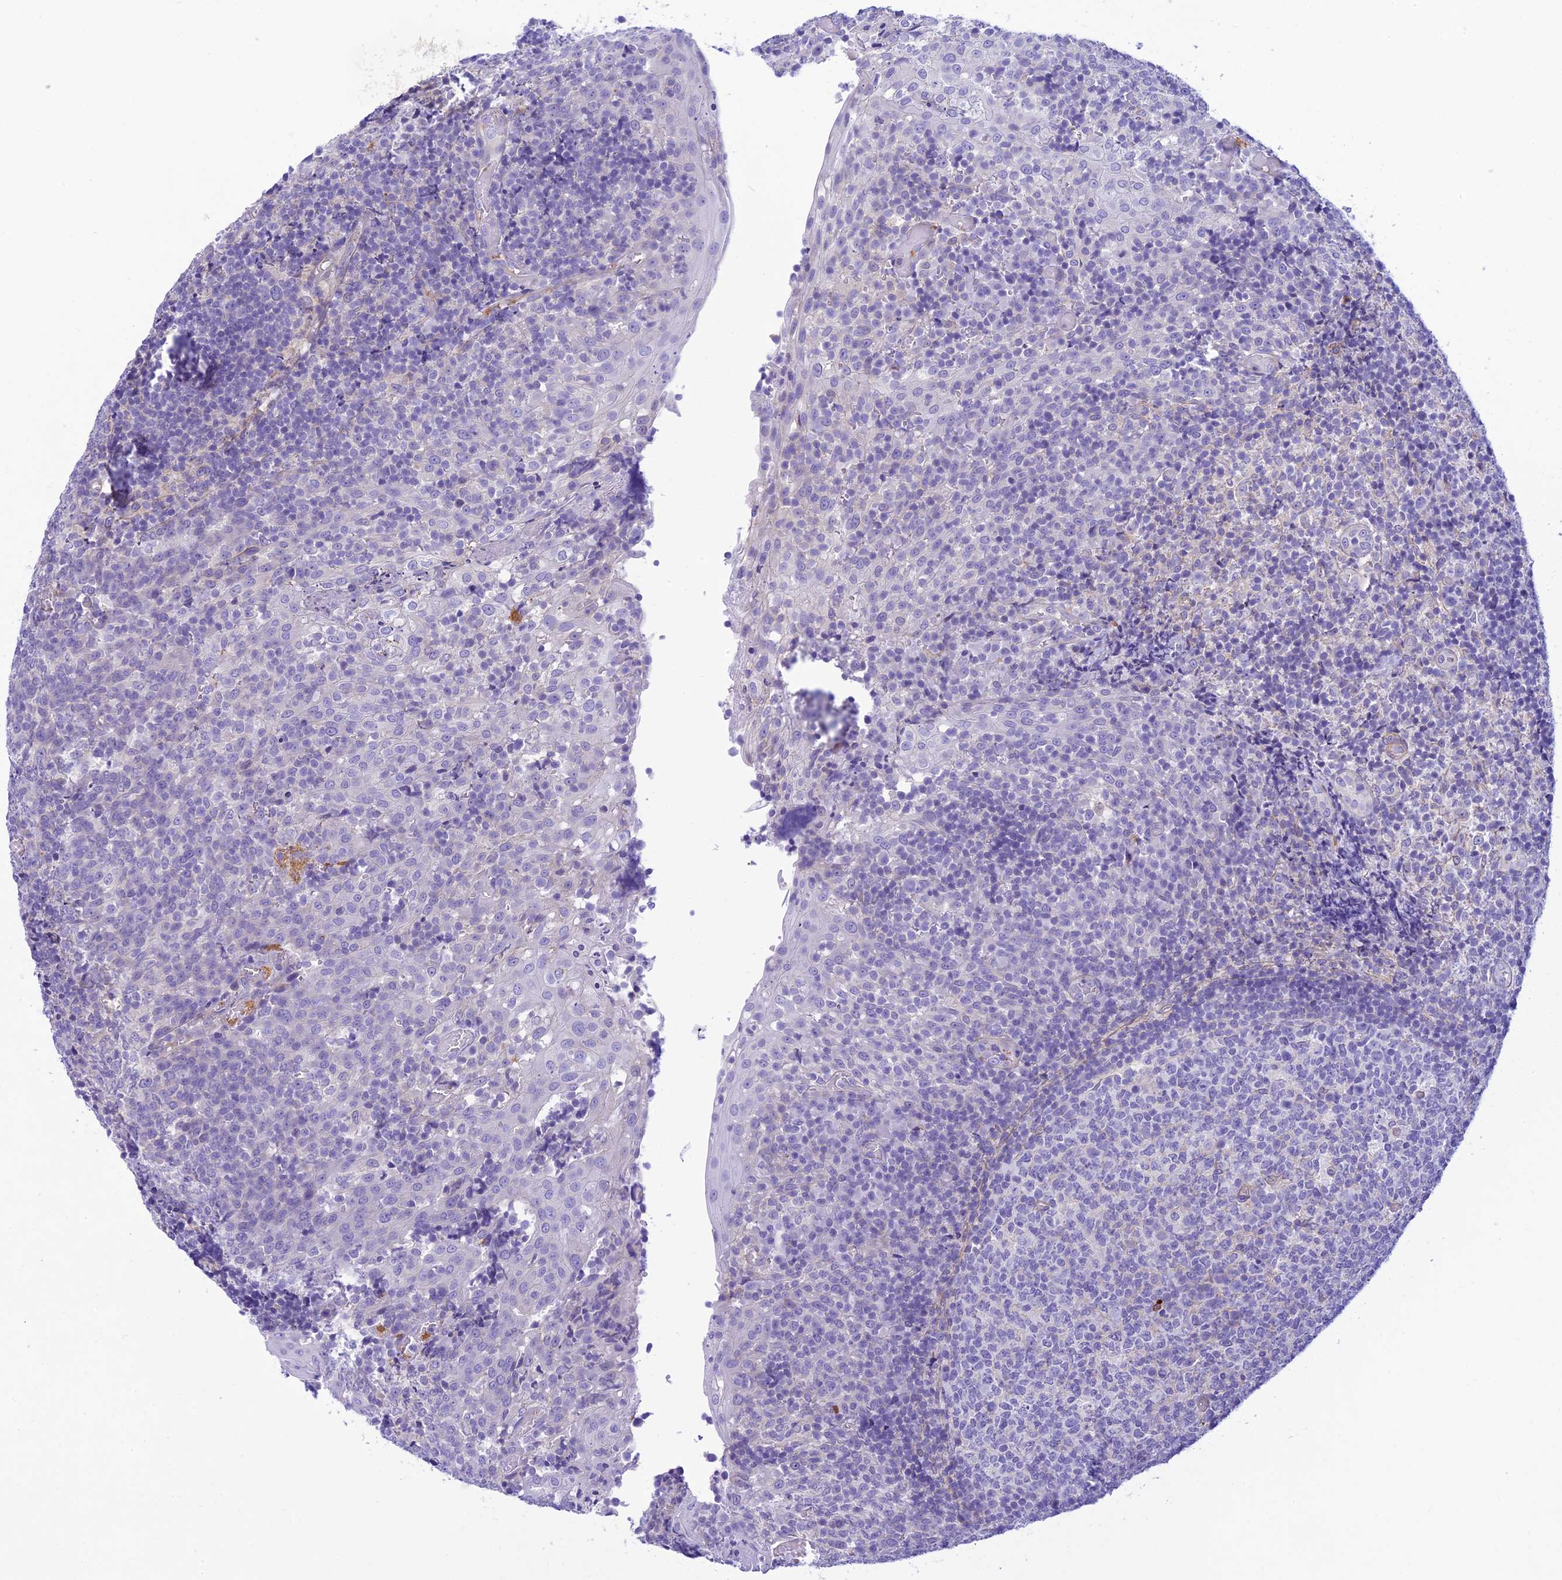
{"staining": {"intensity": "negative", "quantity": "none", "location": "none"}, "tissue": "tonsil", "cell_type": "Germinal center cells", "image_type": "normal", "snomed": [{"axis": "morphology", "description": "Normal tissue, NOS"}, {"axis": "topography", "description": "Tonsil"}], "caption": "This image is of unremarkable tonsil stained with immunohistochemistry (IHC) to label a protein in brown with the nuclei are counter-stained blue. There is no expression in germinal center cells.", "gene": "FBXW4", "patient": {"sex": "female", "age": 19}}